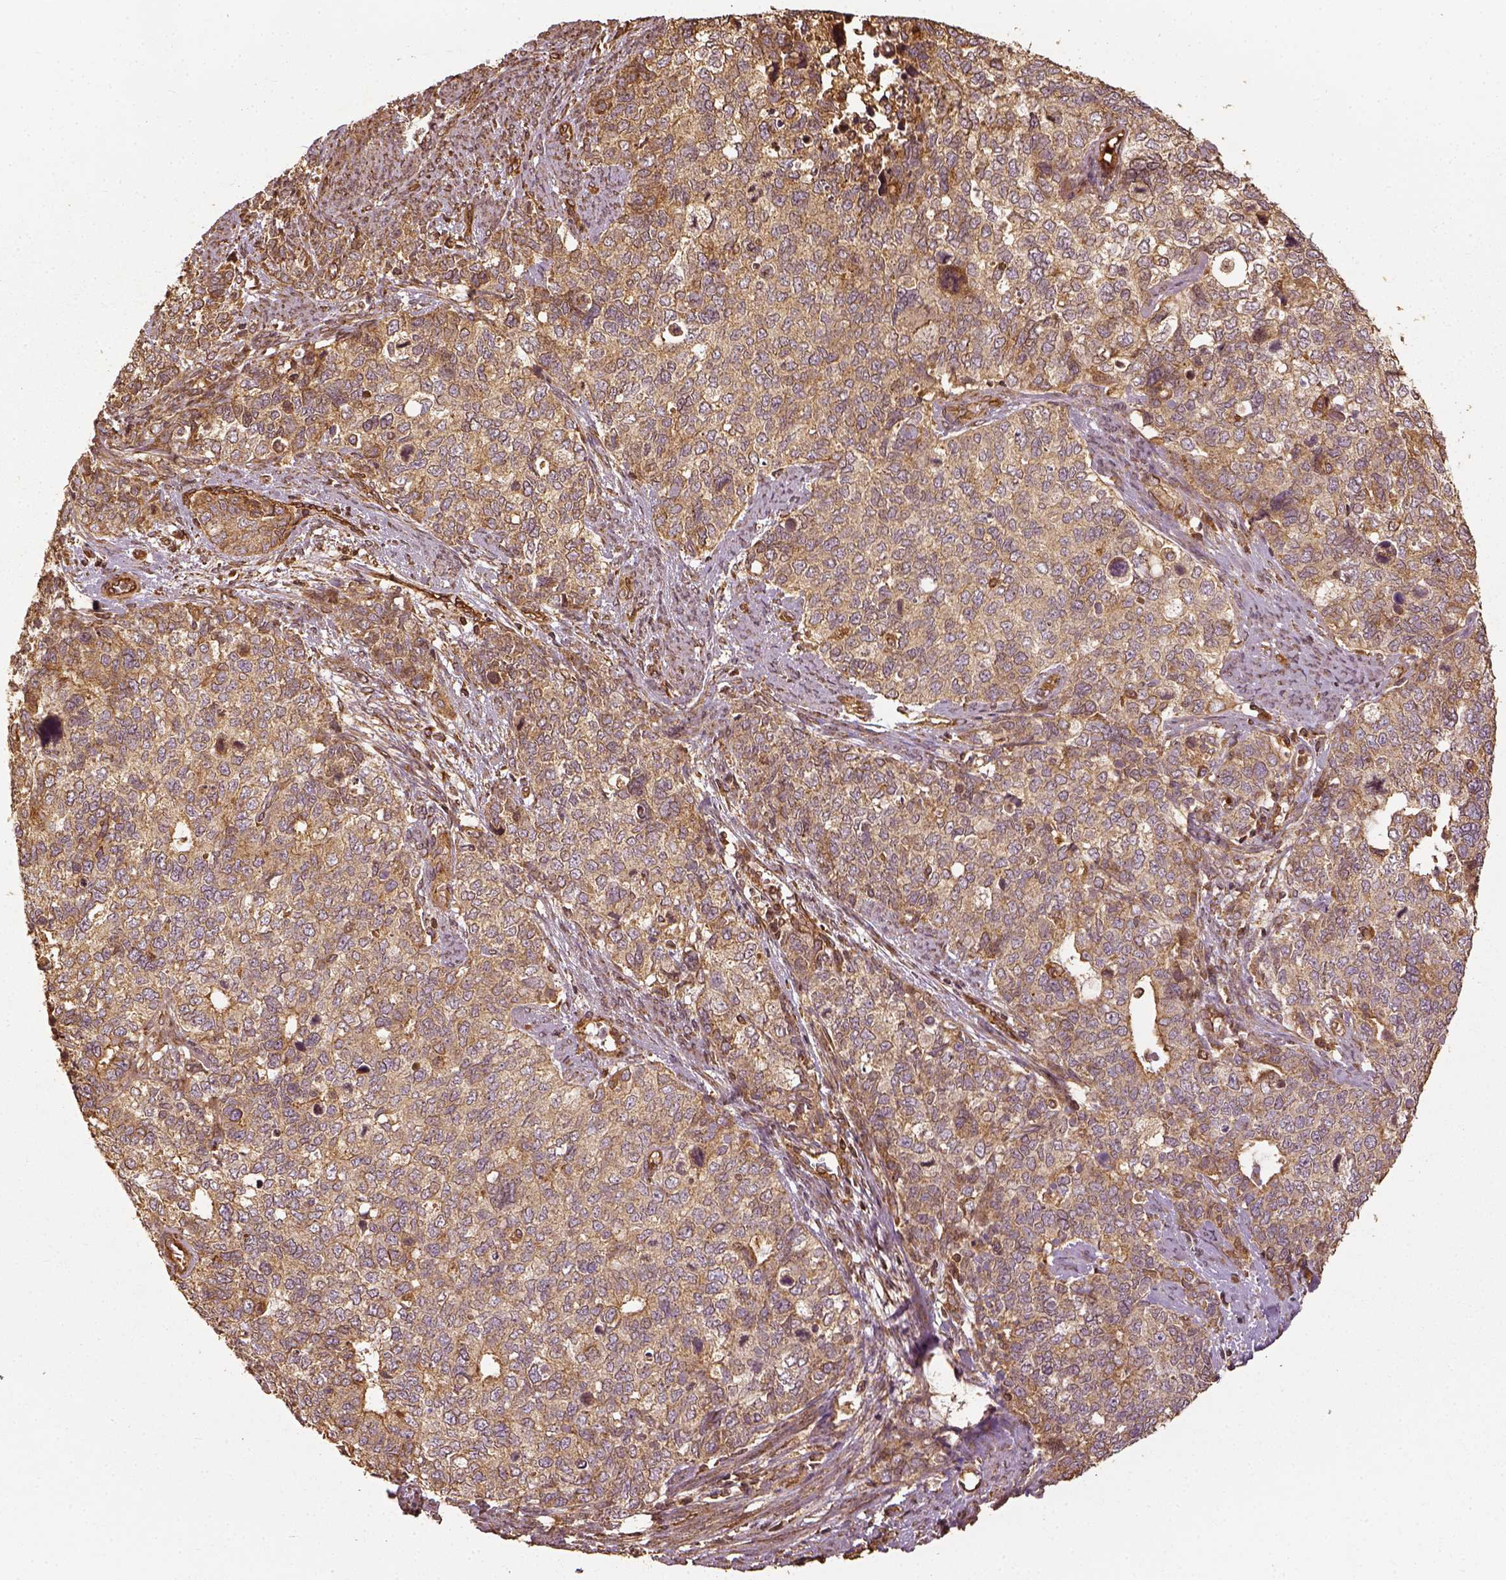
{"staining": {"intensity": "moderate", "quantity": ">75%", "location": "cytoplasmic/membranous"}, "tissue": "cervical cancer", "cell_type": "Tumor cells", "image_type": "cancer", "snomed": [{"axis": "morphology", "description": "Squamous cell carcinoma, NOS"}, {"axis": "topography", "description": "Cervix"}], "caption": "Cervical squamous cell carcinoma stained with a brown dye reveals moderate cytoplasmic/membranous positive staining in about >75% of tumor cells.", "gene": "VEGFA", "patient": {"sex": "female", "age": 63}}